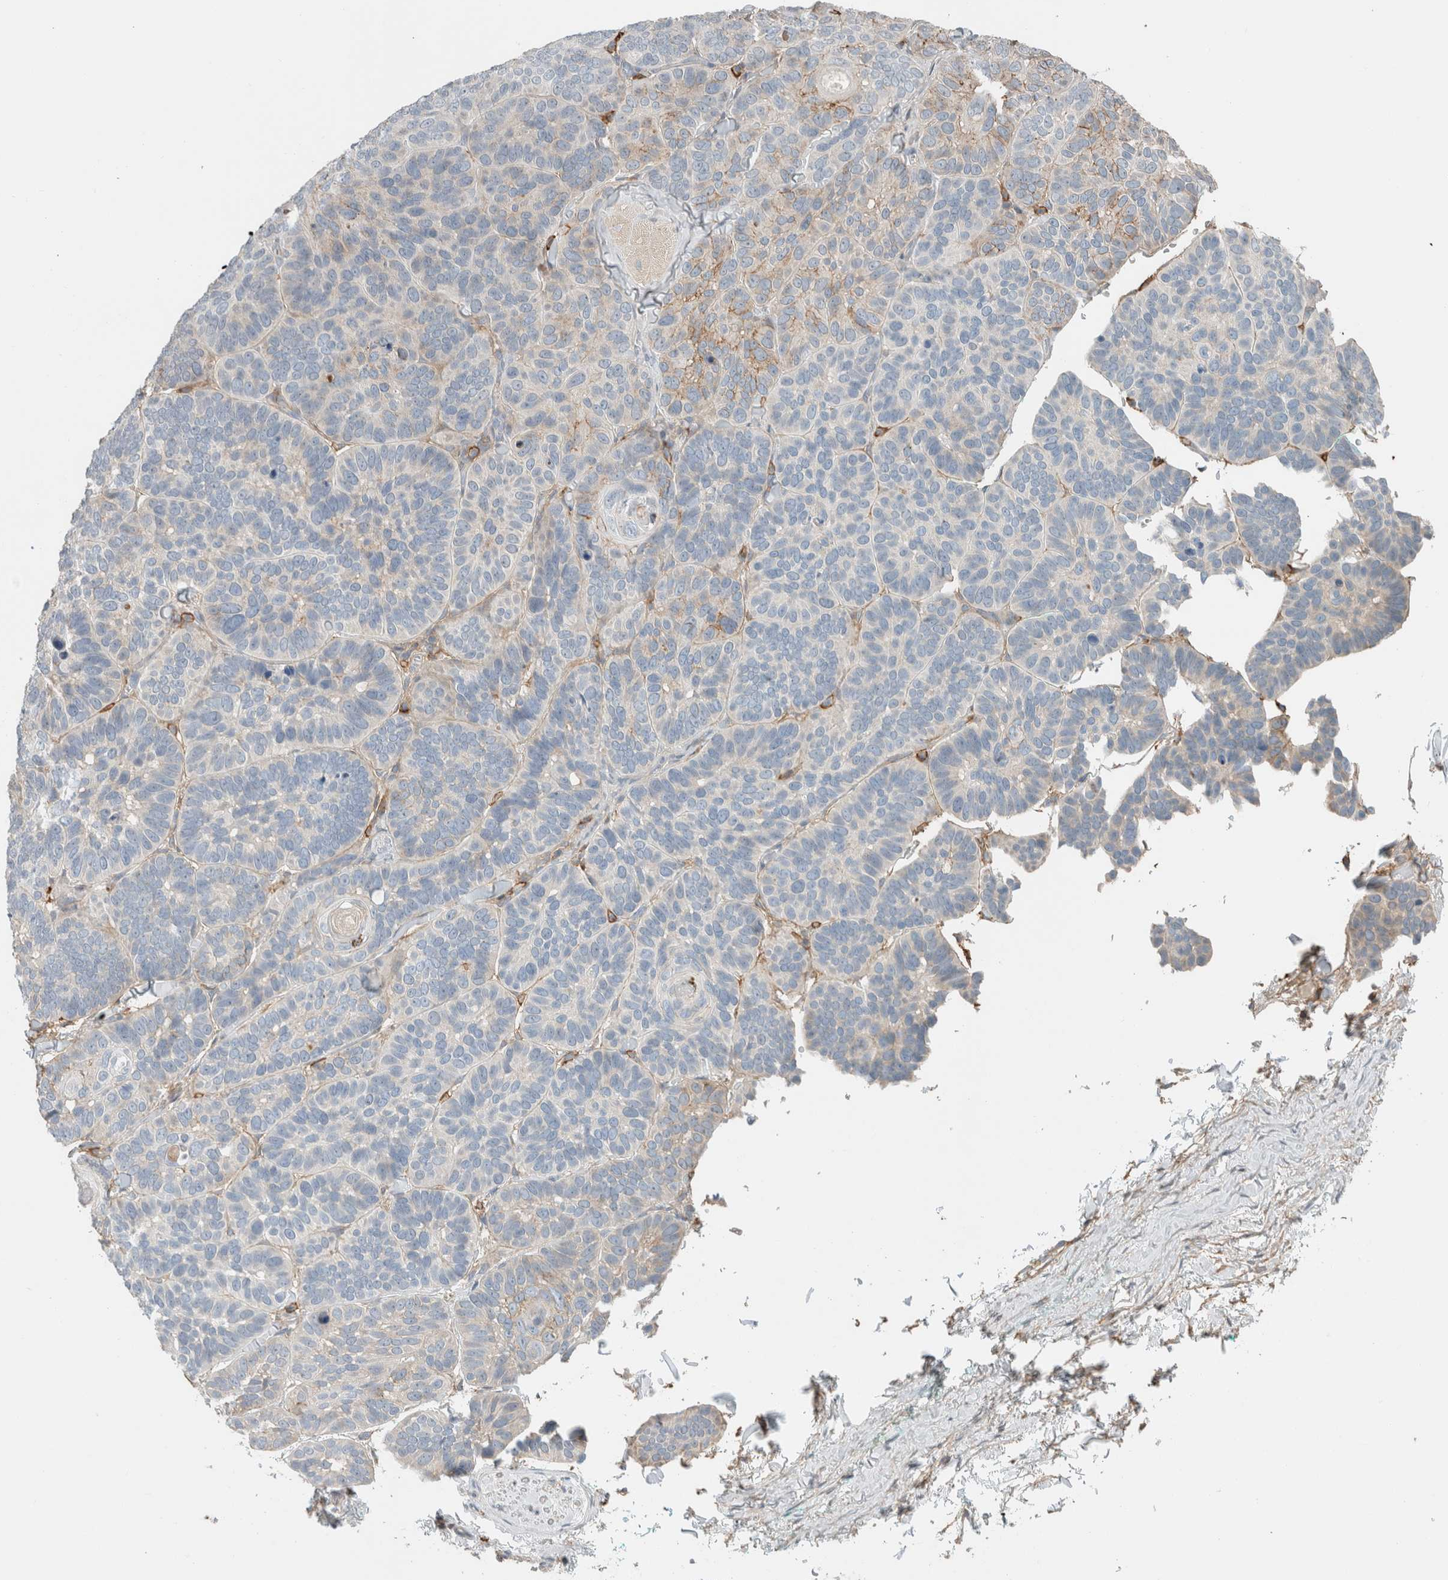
{"staining": {"intensity": "negative", "quantity": "none", "location": "none"}, "tissue": "skin cancer", "cell_type": "Tumor cells", "image_type": "cancer", "snomed": [{"axis": "morphology", "description": "Basal cell carcinoma"}, {"axis": "topography", "description": "Skin"}], "caption": "A micrograph of human skin basal cell carcinoma is negative for staining in tumor cells.", "gene": "ERCC6L2", "patient": {"sex": "male", "age": 62}}